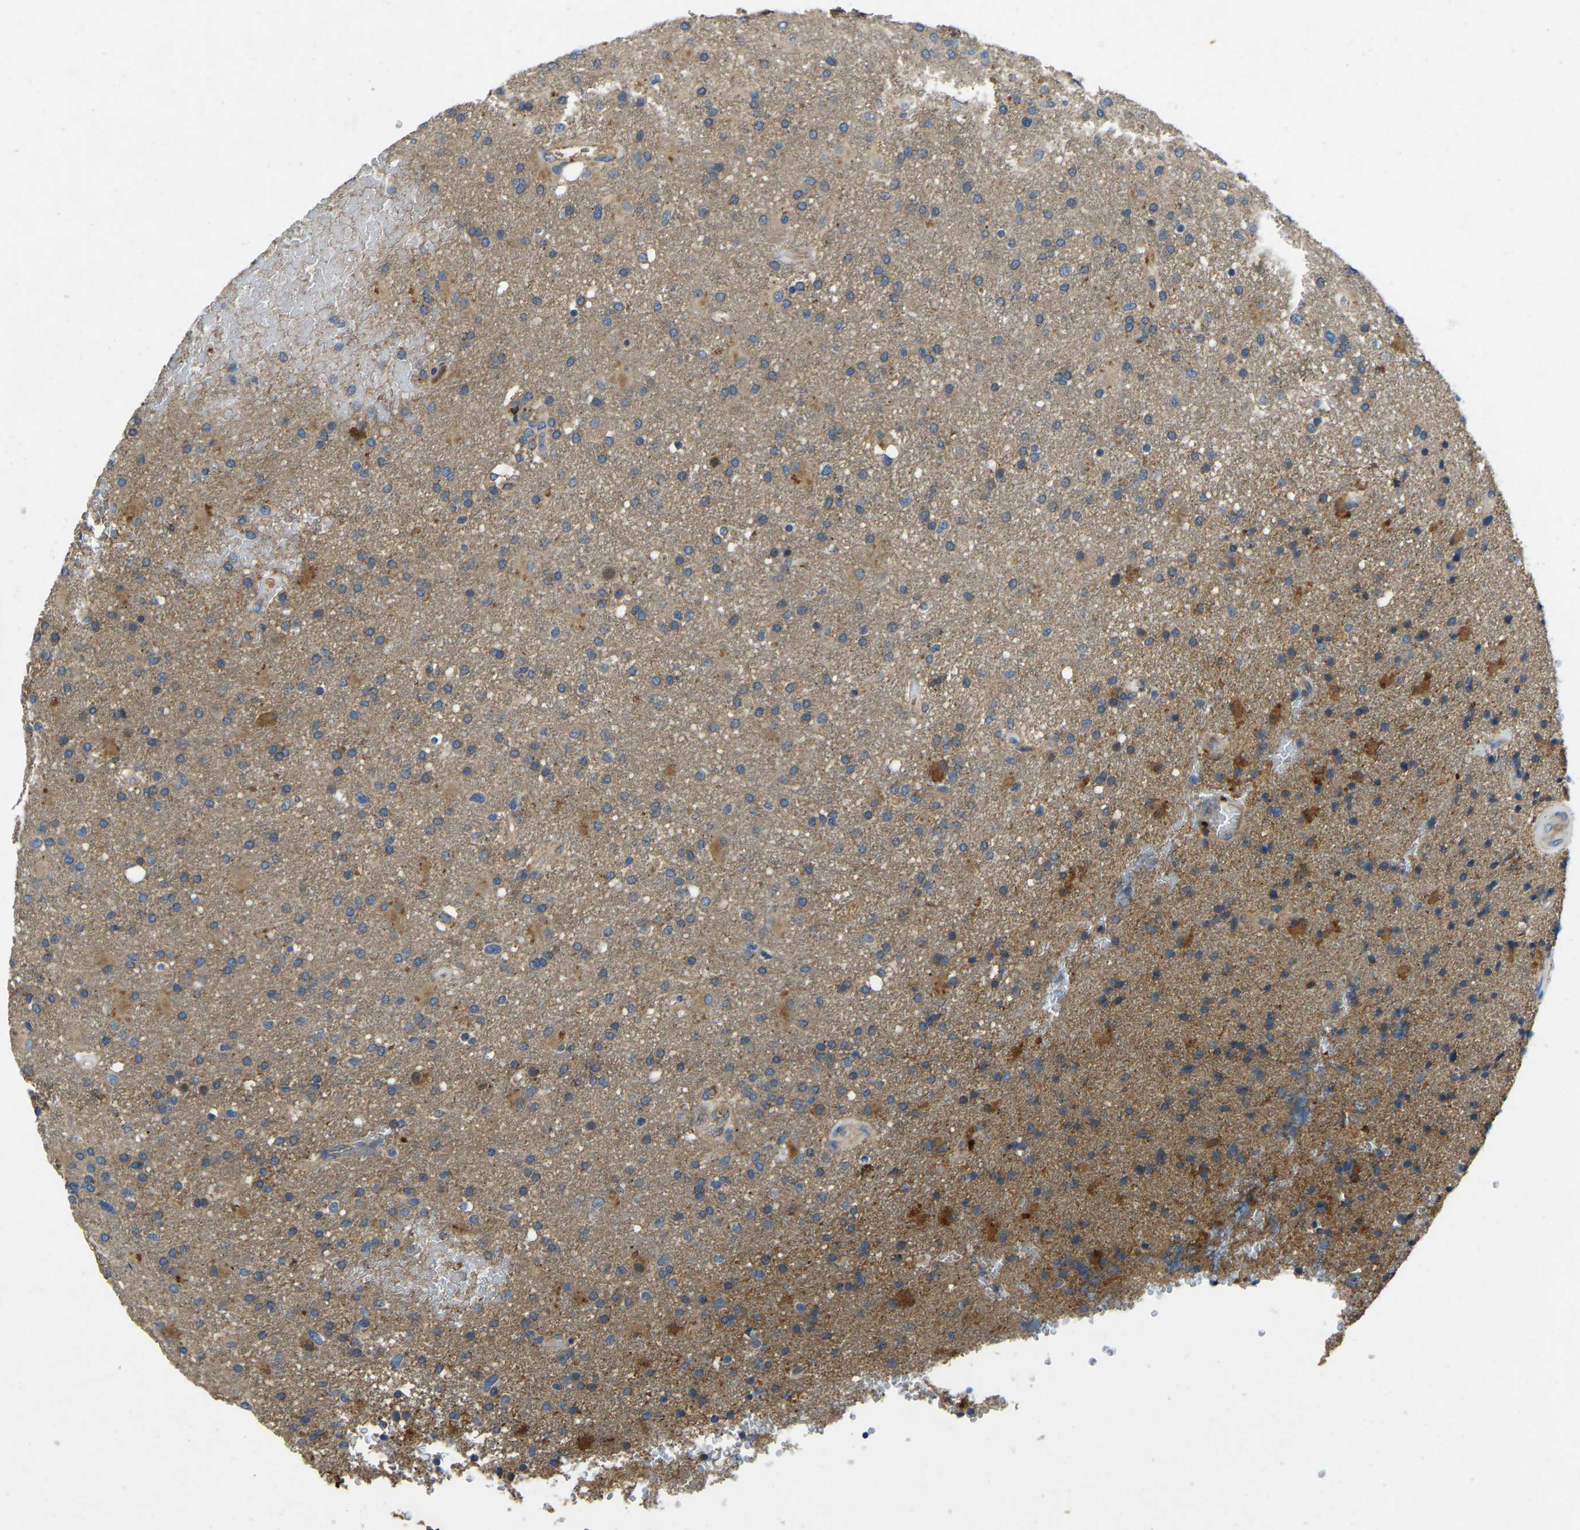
{"staining": {"intensity": "weak", "quantity": "<25%", "location": "cytoplasmic/membranous"}, "tissue": "glioma", "cell_type": "Tumor cells", "image_type": "cancer", "snomed": [{"axis": "morphology", "description": "Glioma, malignant, High grade"}, {"axis": "topography", "description": "Brain"}], "caption": "Tumor cells show no significant protein staining in glioma.", "gene": "ATP8B1", "patient": {"sex": "male", "age": 72}}